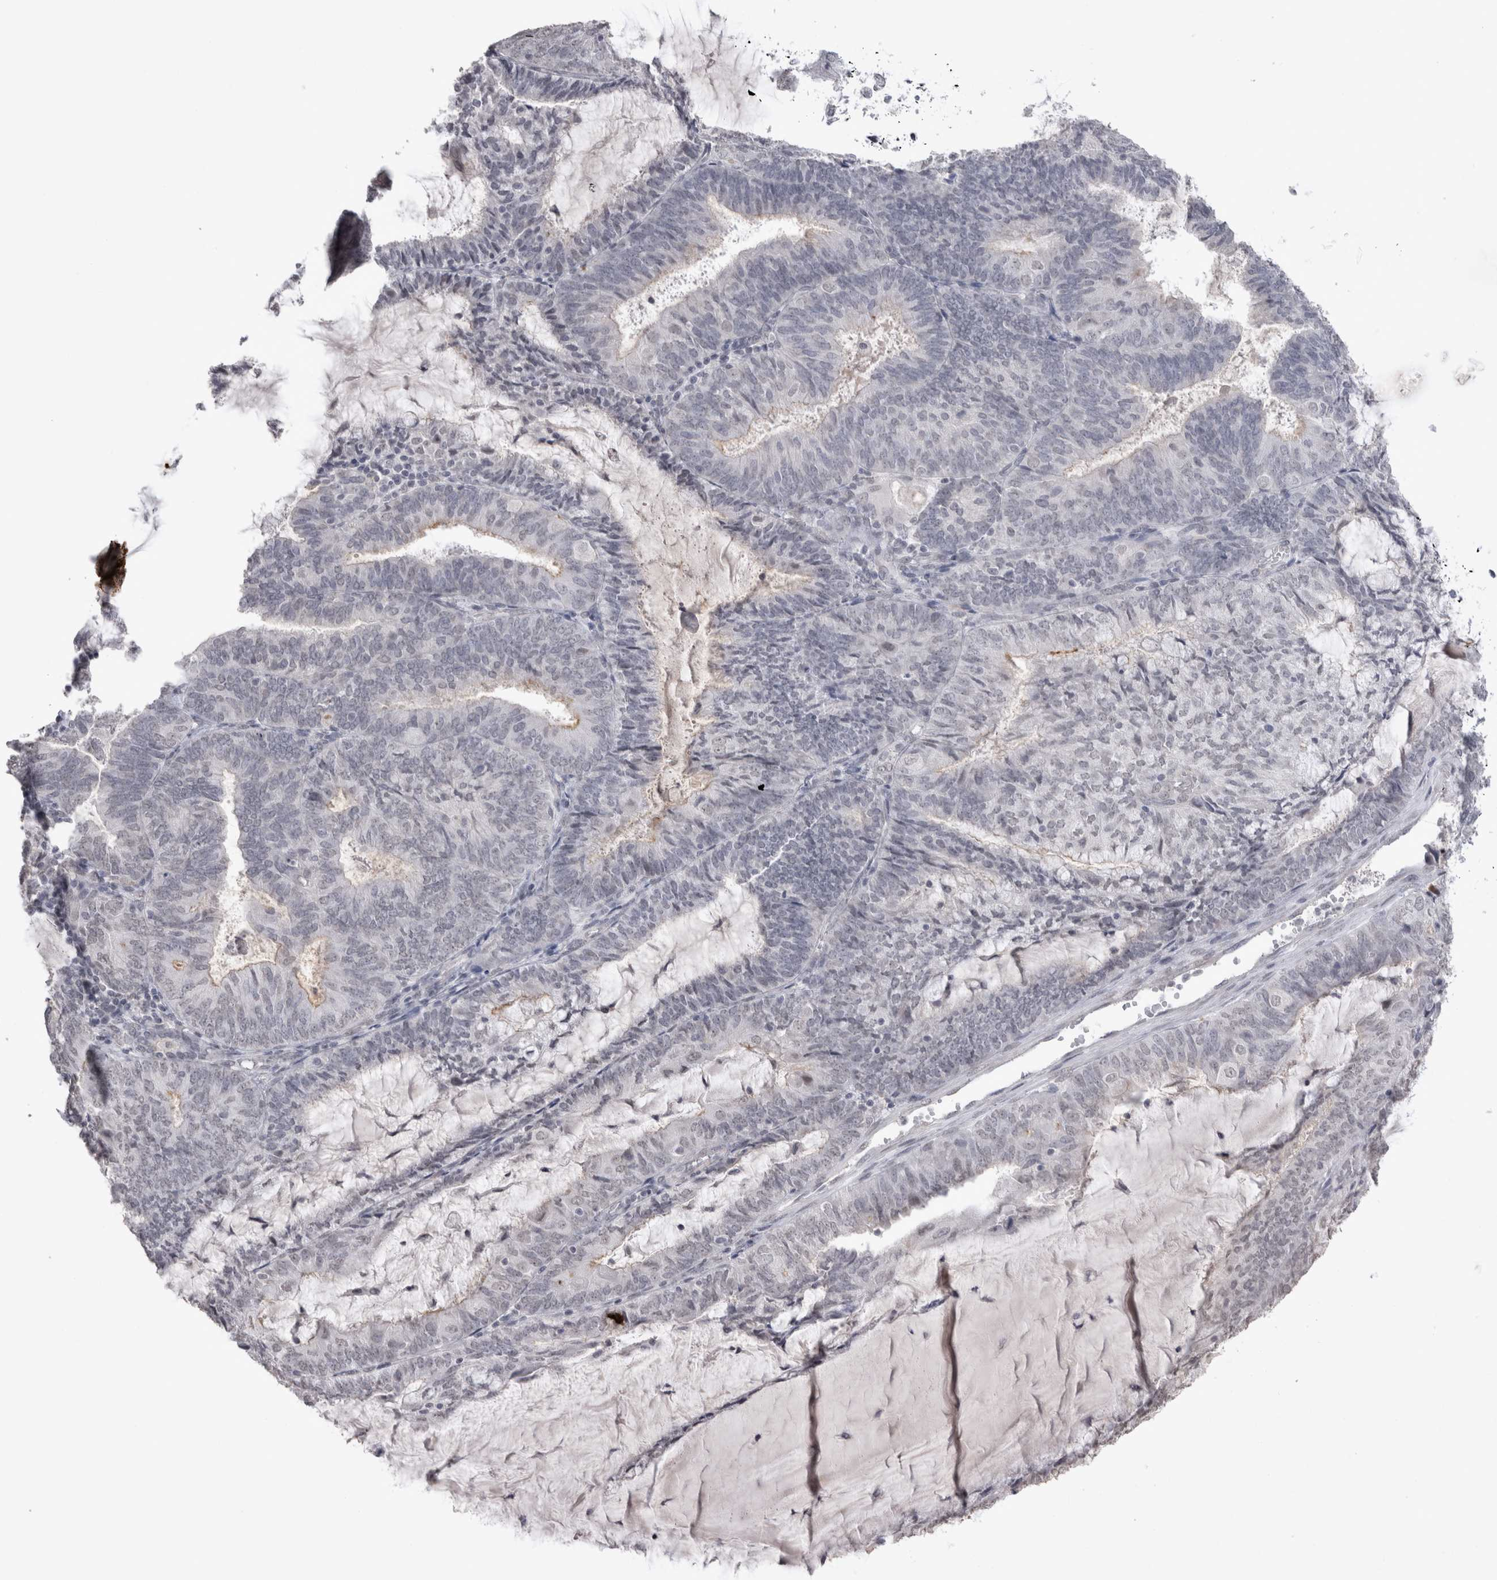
{"staining": {"intensity": "negative", "quantity": "none", "location": "none"}, "tissue": "endometrial cancer", "cell_type": "Tumor cells", "image_type": "cancer", "snomed": [{"axis": "morphology", "description": "Adenocarcinoma, NOS"}, {"axis": "topography", "description": "Endometrium"}], "caption": "High power microscopy histopathology image of an immunohistochemistry (IHC) photomicrograph of endometrial adenocarcinoma, revealing no significant positivity in tumor cells.", "gene": "DDX4", "patient": {"sex": "female", "age": 81}}